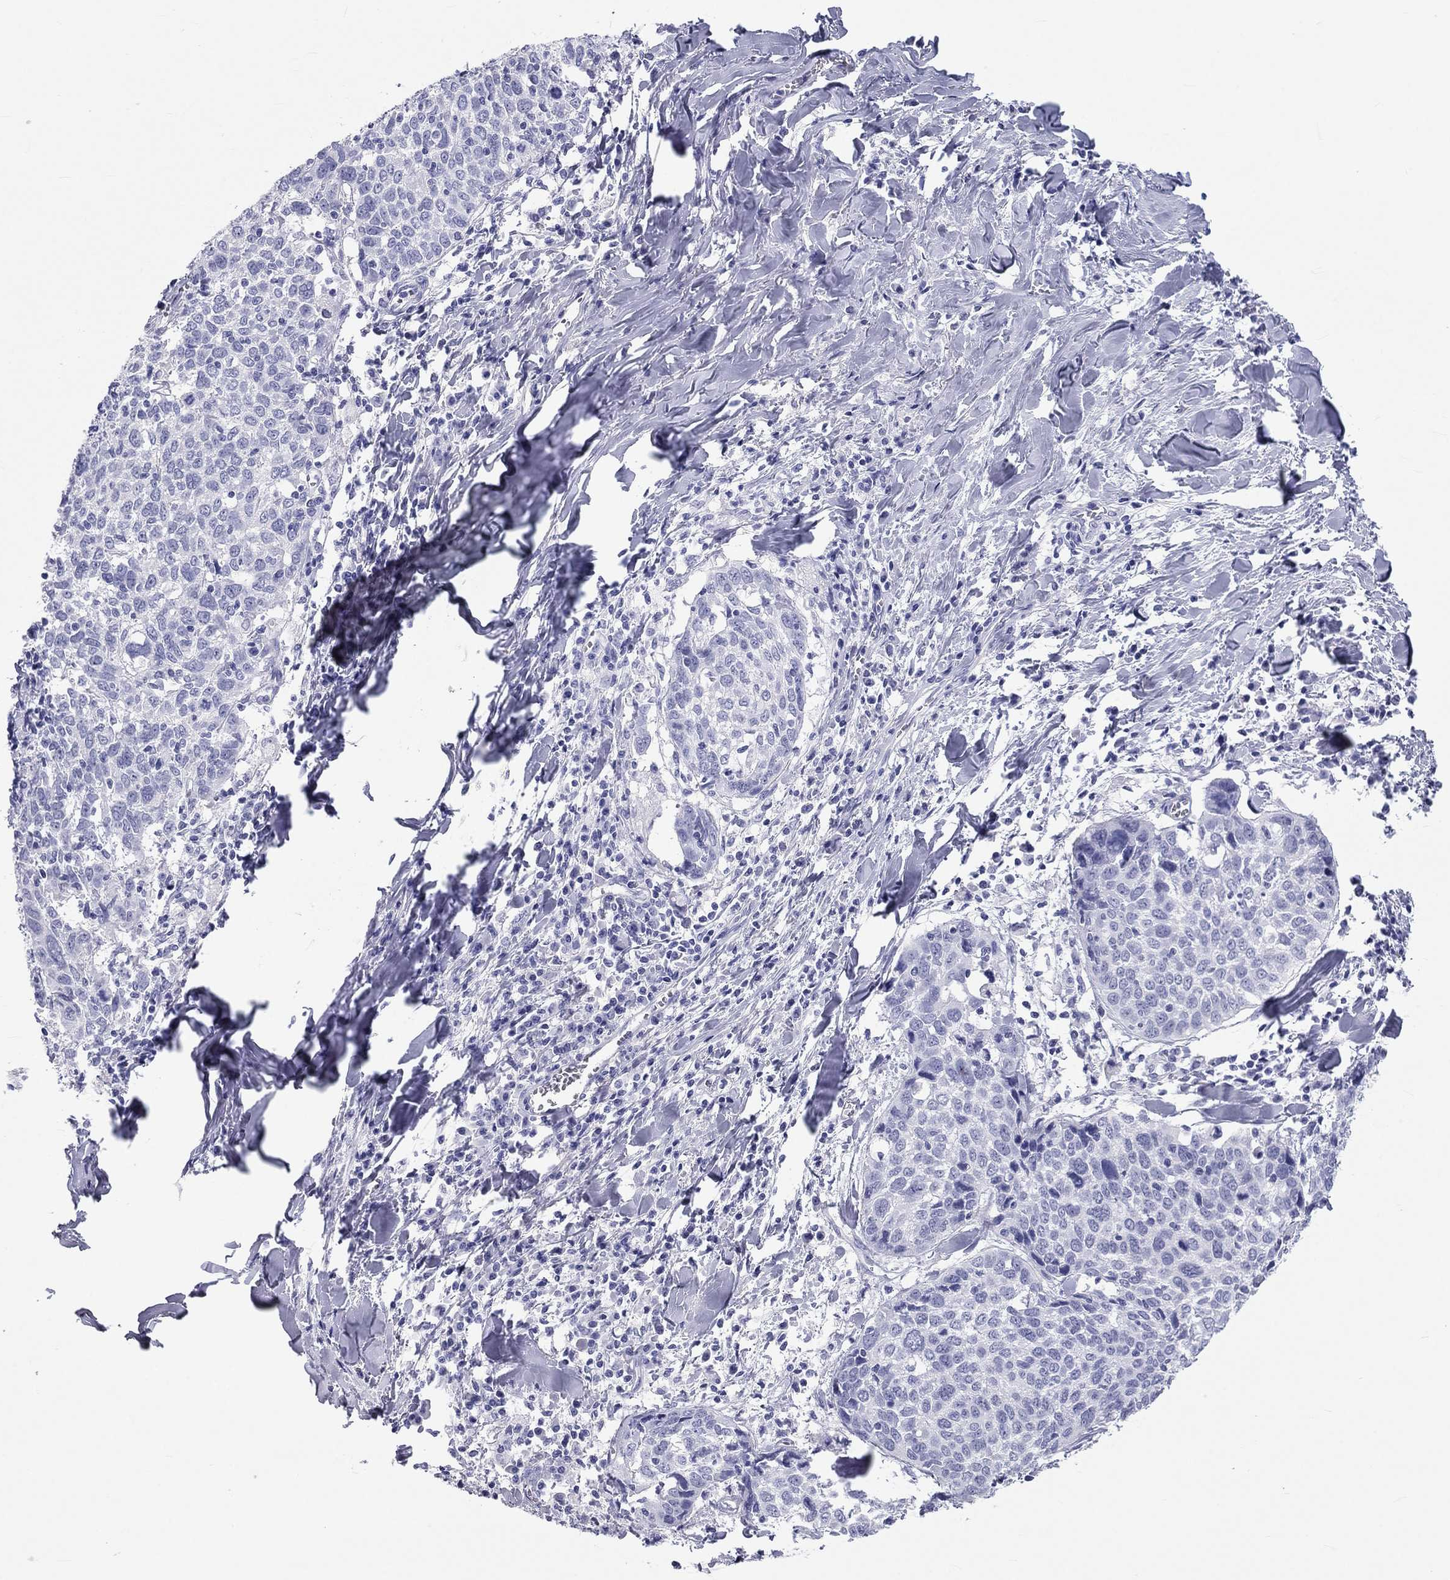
{"staining": {"intensity": "negative", "quantity": "none", "location": "none"}, "tissue": "lung cancer", "cell_type": "Tumor cells", "image_type": "cancer", "snomed": [{"axis": "morphology", "description": "Squamous cell carcinoma, NOS"}, {"axis": "topography", "description": "Lung"}], "caption": "A histopathology image of lung cancer (squamous cell carcinoma) stained for a protein displays no brown staining in tumor cells.", "gene": "DNALI1", "patient": {"sex": "male", "age": 57}}